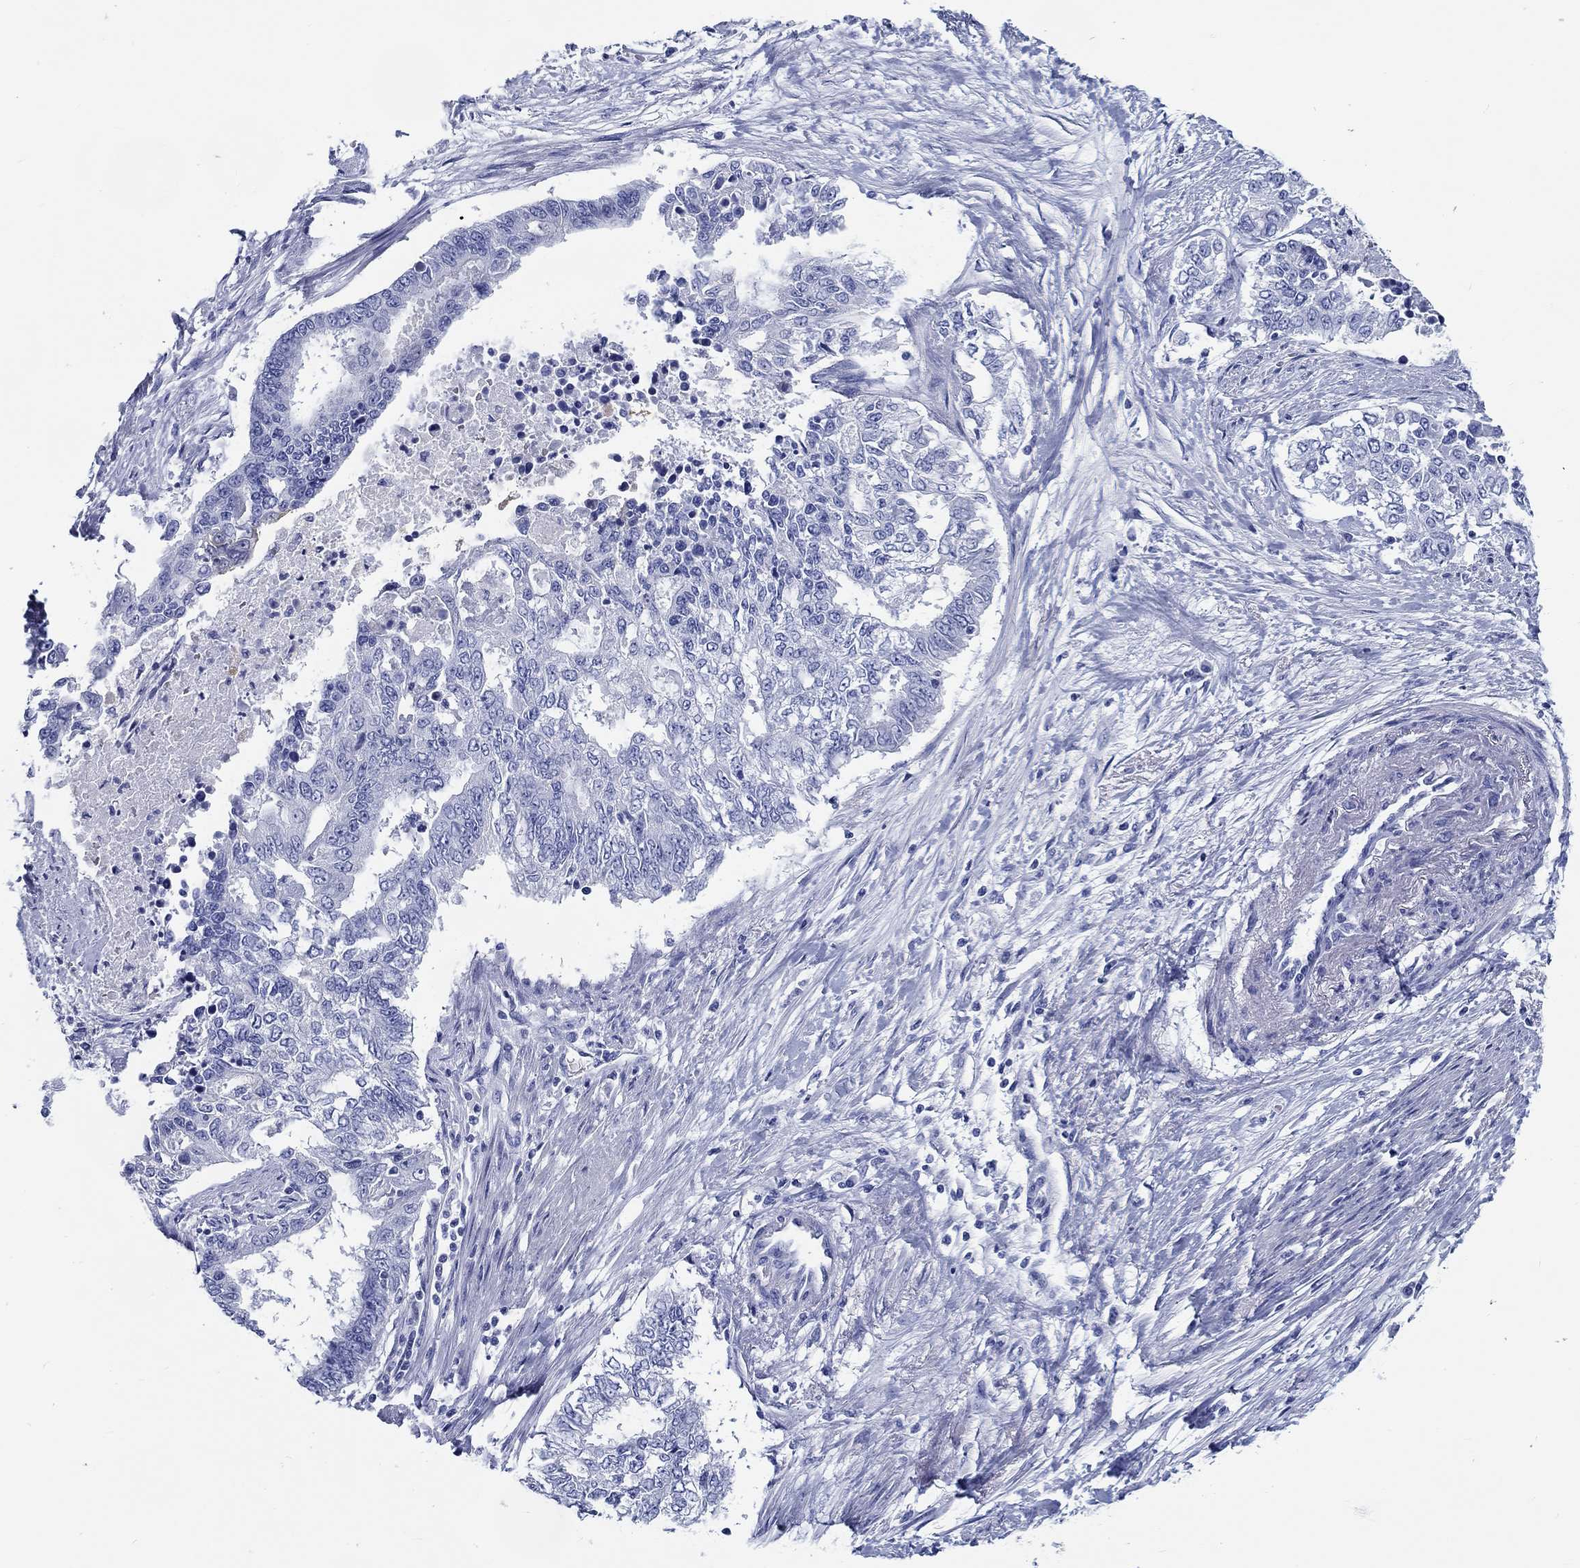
{"staining": {"intensity": "negative", "quantity": "none", "location": "none"}, "tissue": "endometrial cancer", "cell_type": "Tumor cells", "image_type": "cancer", "snomed": [{"axis": "morphology", "description": "Adenocarcinoma, NOS"}, {"axis": "topography", "description": "Uterus"}], "caption": "Tumor cells show no significant protein expression in adenocarcinoma (endometrial).", "gene": "FBXO2", "patient": {"sex": "female", "age": 59}}